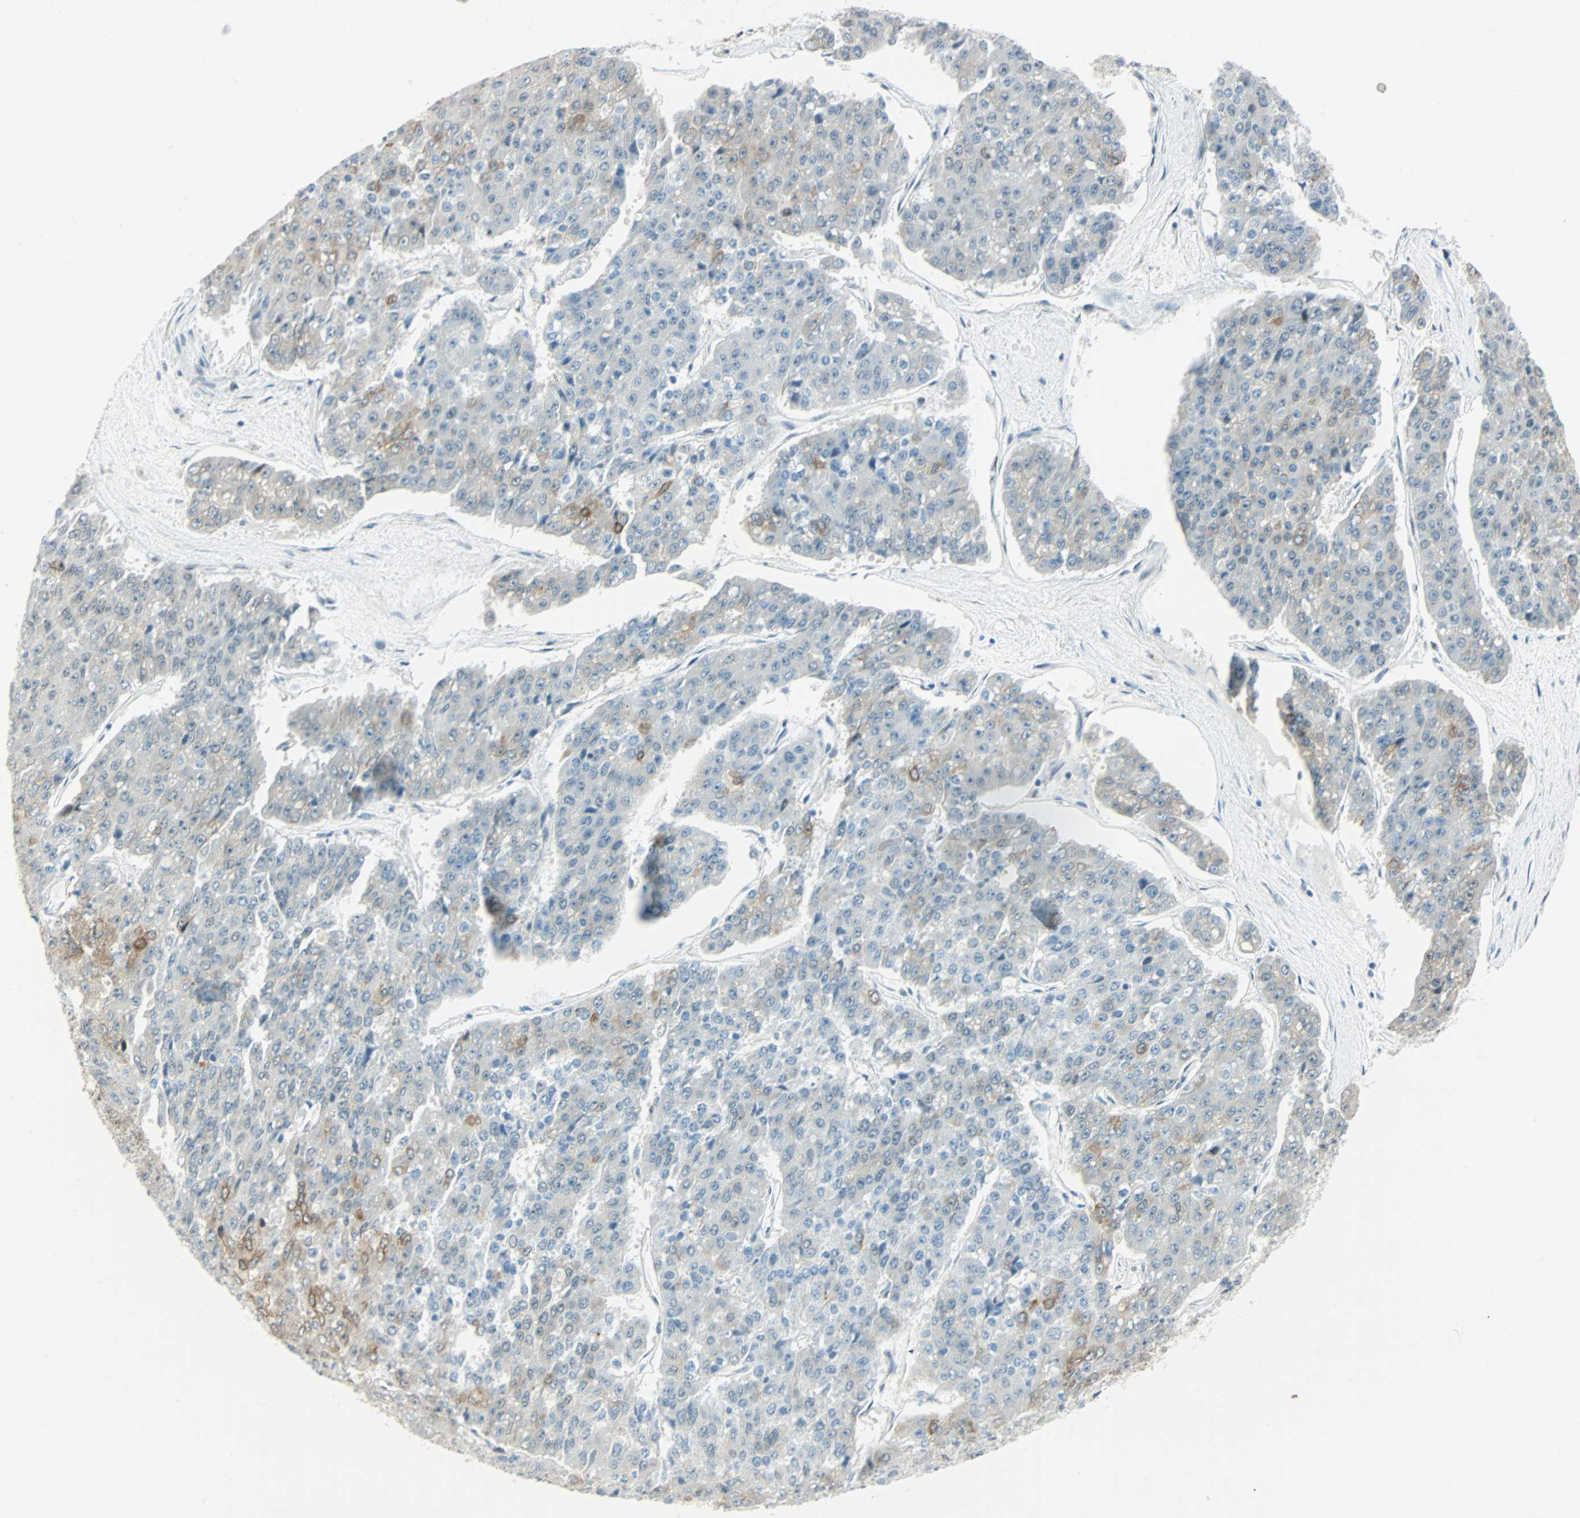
{"staining": {"intensity": "moderate", "quantity": "<25%", "location": "cytoplasmic/membranous"}, "tissue": "pancreatic cancer", "cell_type": "Tumor cells", "image_type": "cancer", "snomed": [{"axis": "morphology", "description": "Adenocarcinoma, NOS"}, {"axis": "topography", "description": "Pancreas"}], "caption": "Pancreatic cancer was stained to show a protein in brown. There is low levels of moderate cytoplasmic/membranous positivity in about <25% of tumor cells. Nuclei are stained in blue.", "gene": "NELFE", "patient": {"sex": "male", "age": 50}}